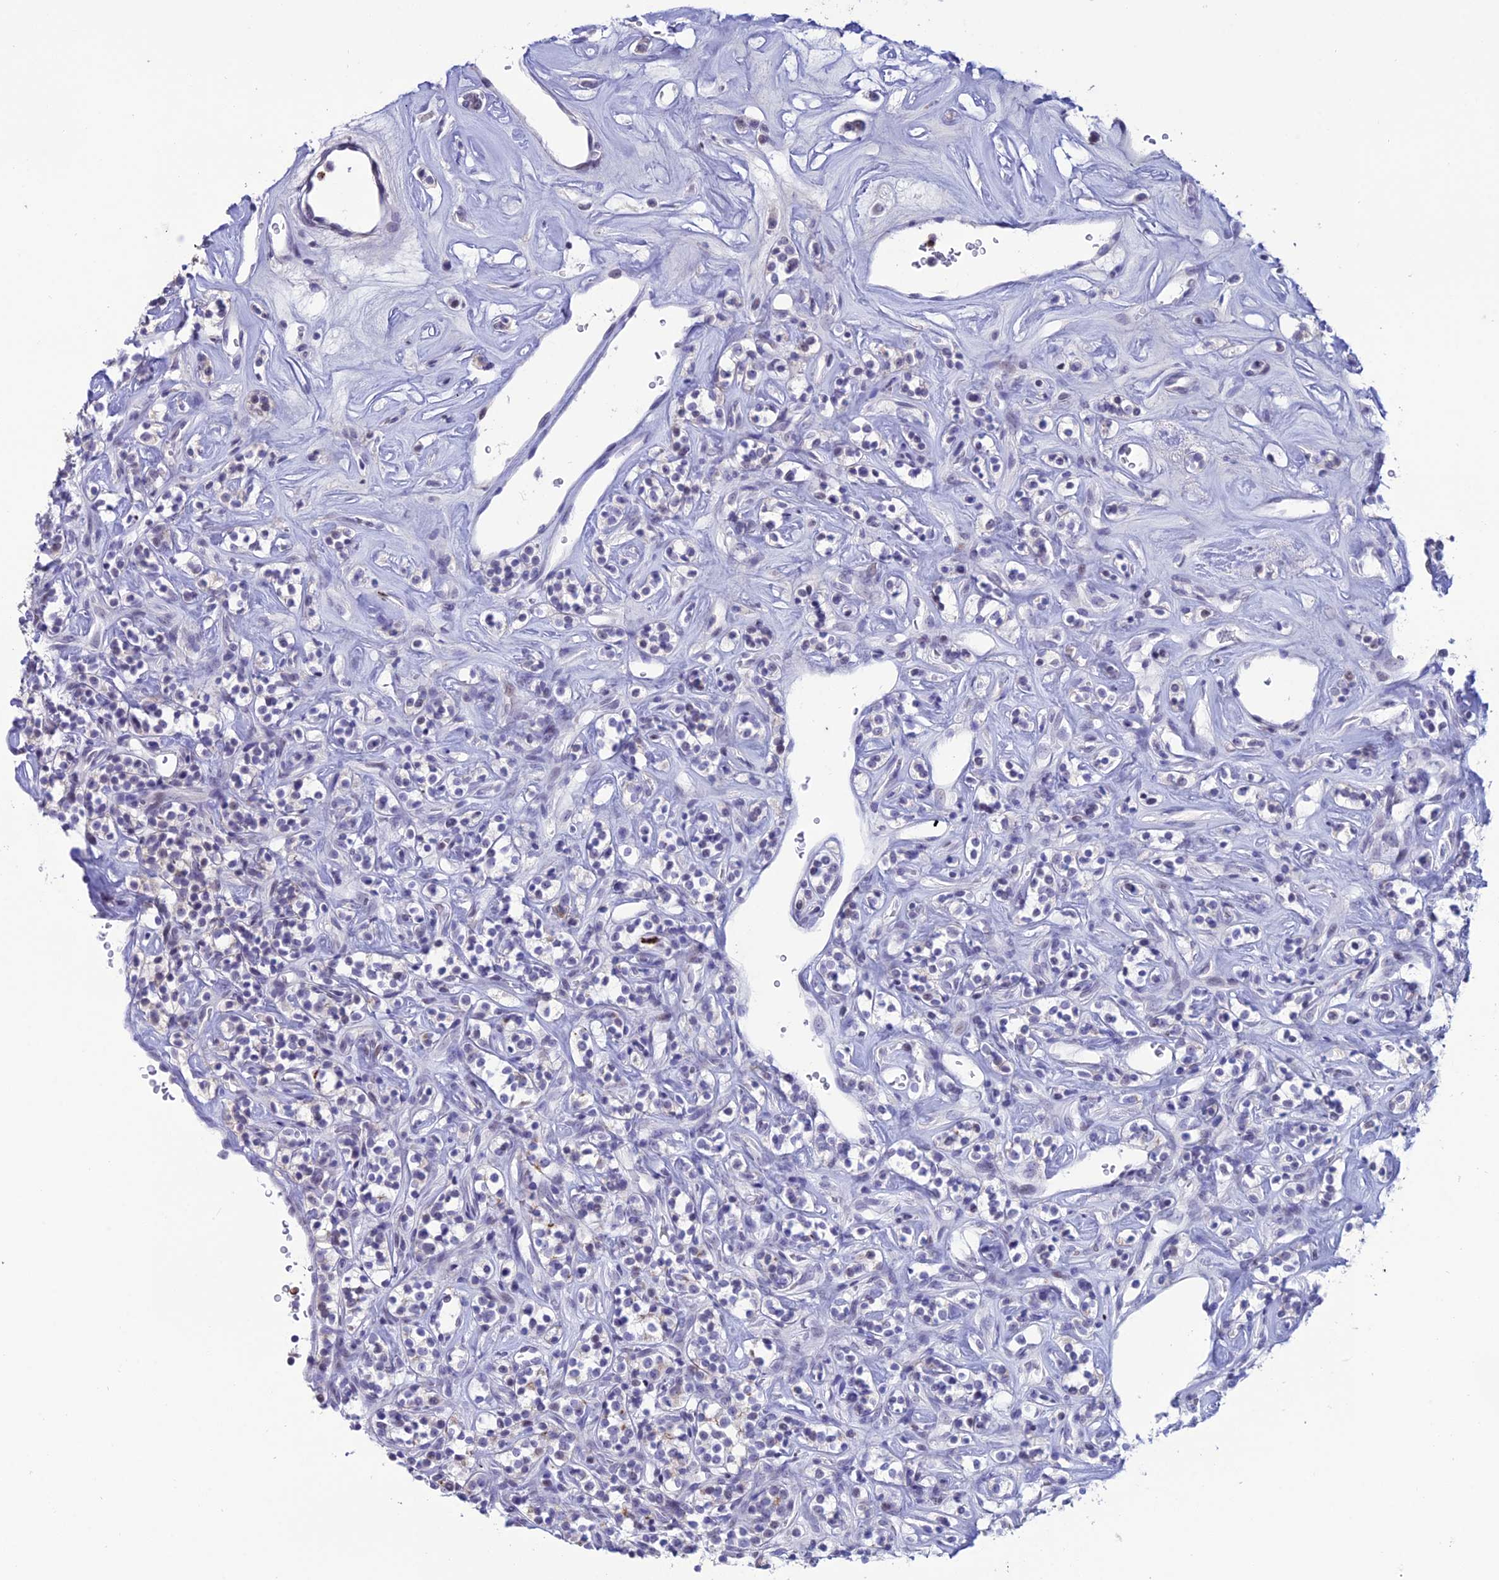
{"staining": {"intensity": "negative", "quantity": "none", "location": "none"}, "tissue": "renal cancer", "cell_type": "Tumor cells", "image_type": "cancer", "snomed": [{"axis": "morphology", "description": "Adenocarcinoma, NOS"}, {"axis": "topography", "description": "Kidney"}], "caption": "Tumor cells show no significant expression in renal cancer.", "gene": "MFSD2B", "patient": {"sex": "male", "age": 77}}